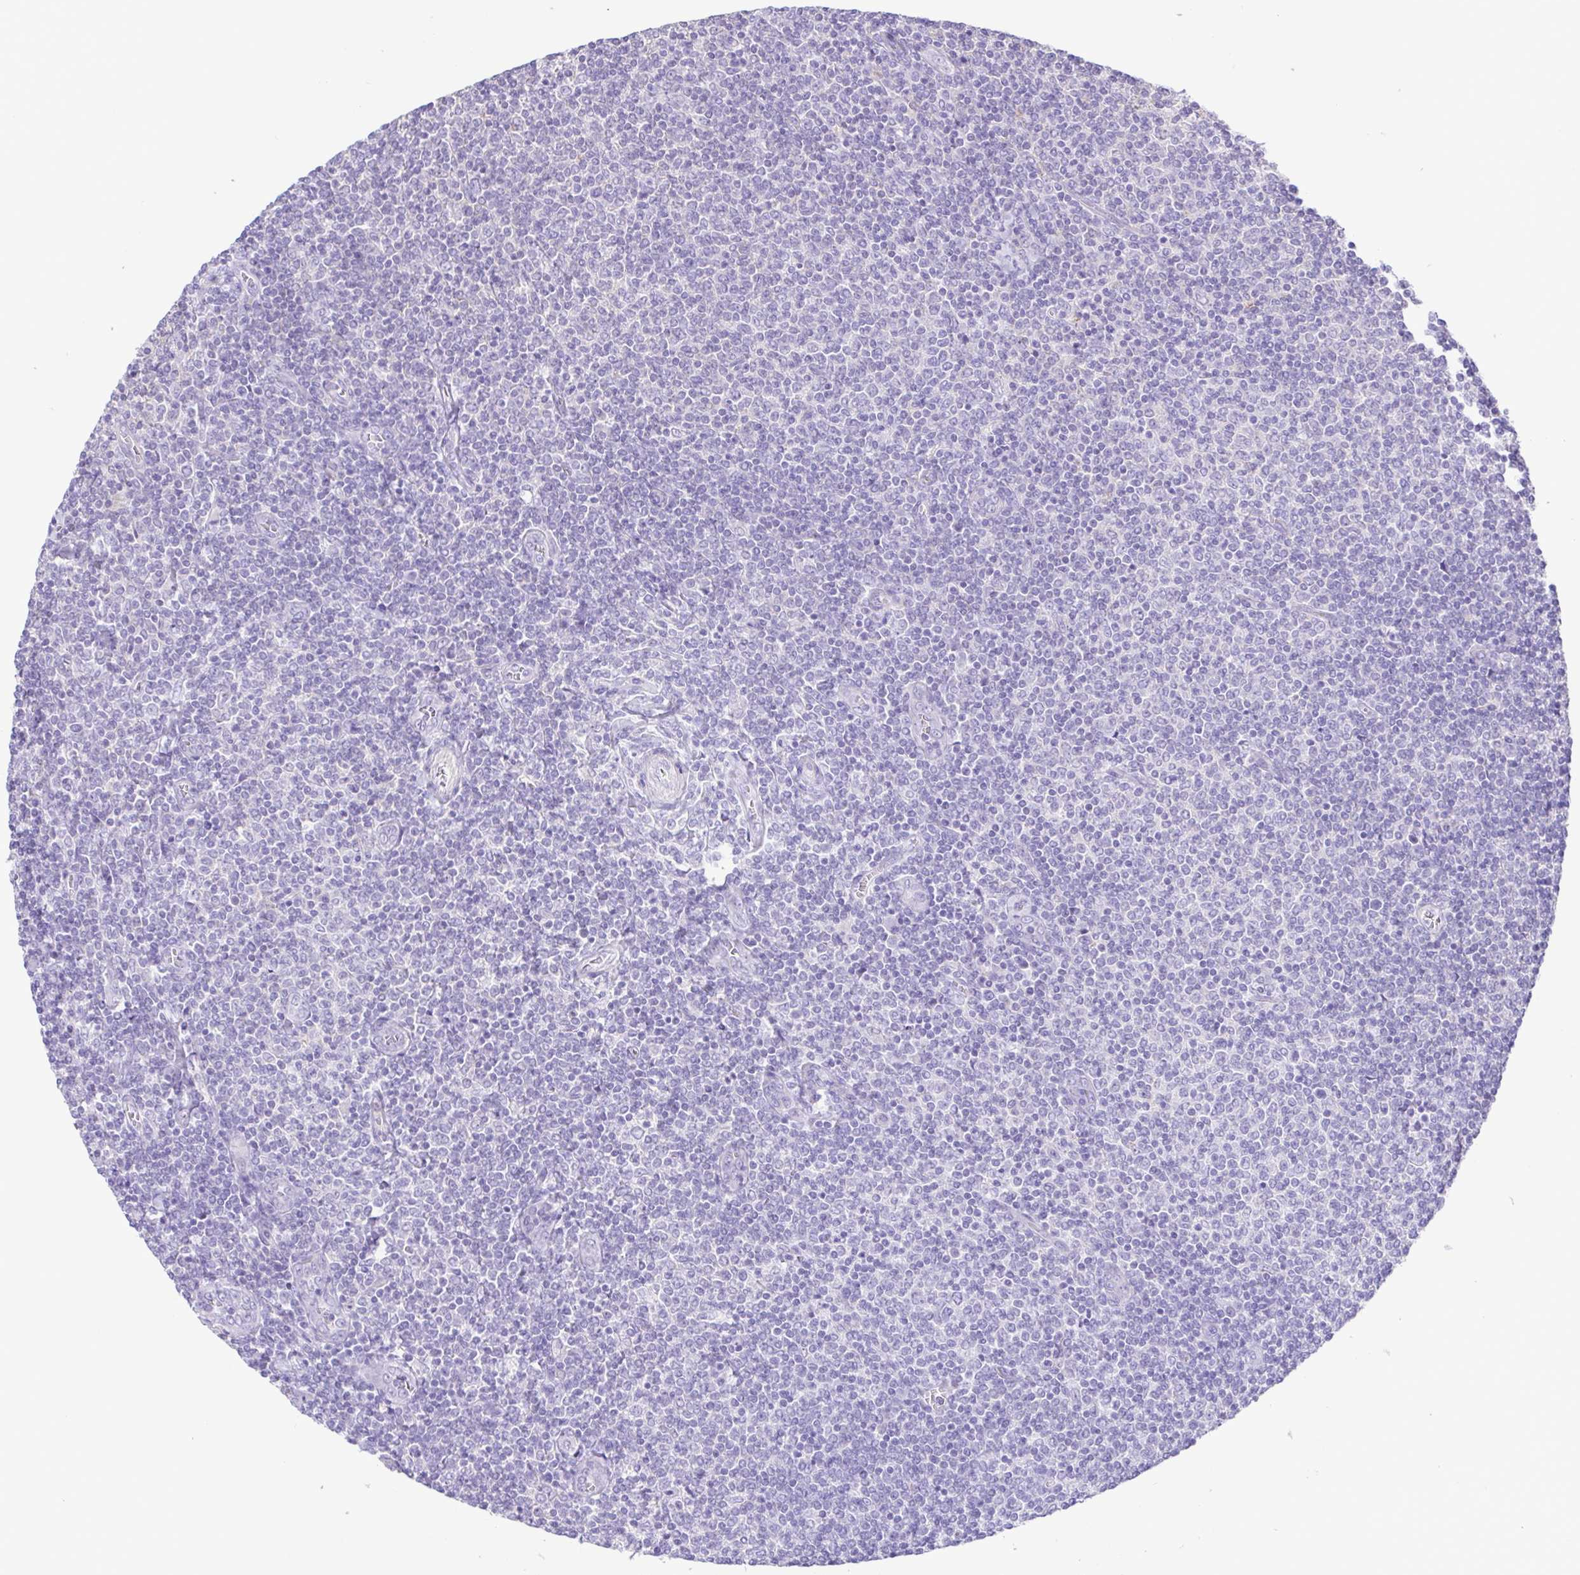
{"staining": {"intensity": "negative", "quantity": "none", "location": "none"}, "tissue": "lymphoma", "cell_type": "Tumor cells", "image_type": "cancer", "snomed": [{"axis": "morphology", "description": "Malignant lymphoma, non-Hodgkin's type, Low grade"}, {"axis": "topography", "description": "Lymph node"}], "caption": "There is no significant expression in tumor cells of lymphoma.", "gene": "CYP17A1", "patient": {"sex": "male", "age": 52}}